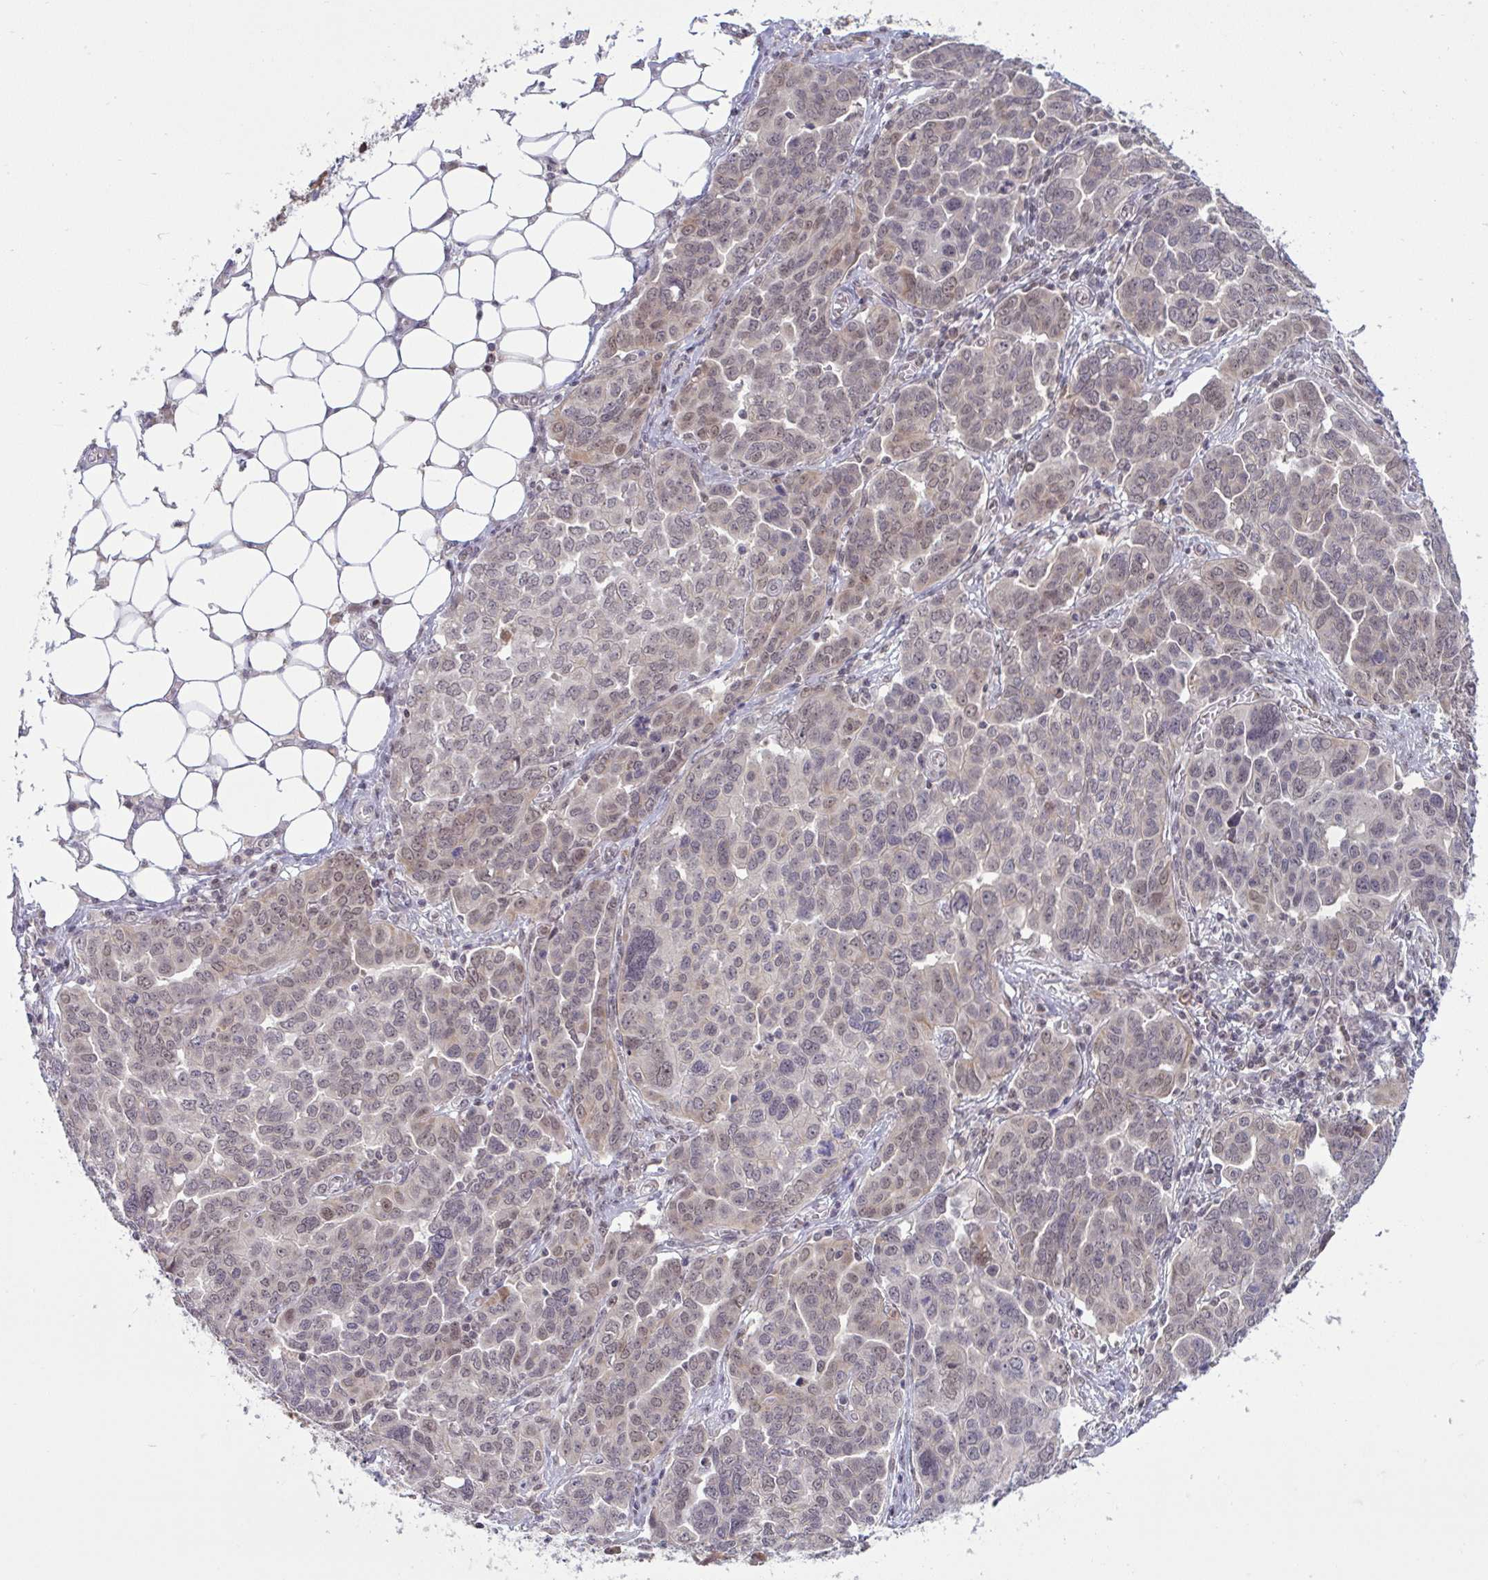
{"staining": {"intensity": "weak", "quantity": "25%-75%", "location": "cytoplasmic/membranous,nuclear"}, "tissue": "ovarian cancer", "cell_type": "Tumor cells", "image_type": "cancer", "snomed": [{"axis": "morphology", "description": "Cystadenocarcinoma, serous, NOS"}, {"axis": "topography", "description": "Ovary"}], "caption": "The micrograph reveals immunohistochemical staining of ovarian cancer. There is weak cytoplasmic/membranous and nuclear expression is seen in about 25%-75% of tumor cells.", "gene": "KLF2", "patient": {"sex": "female", "age": 59}}